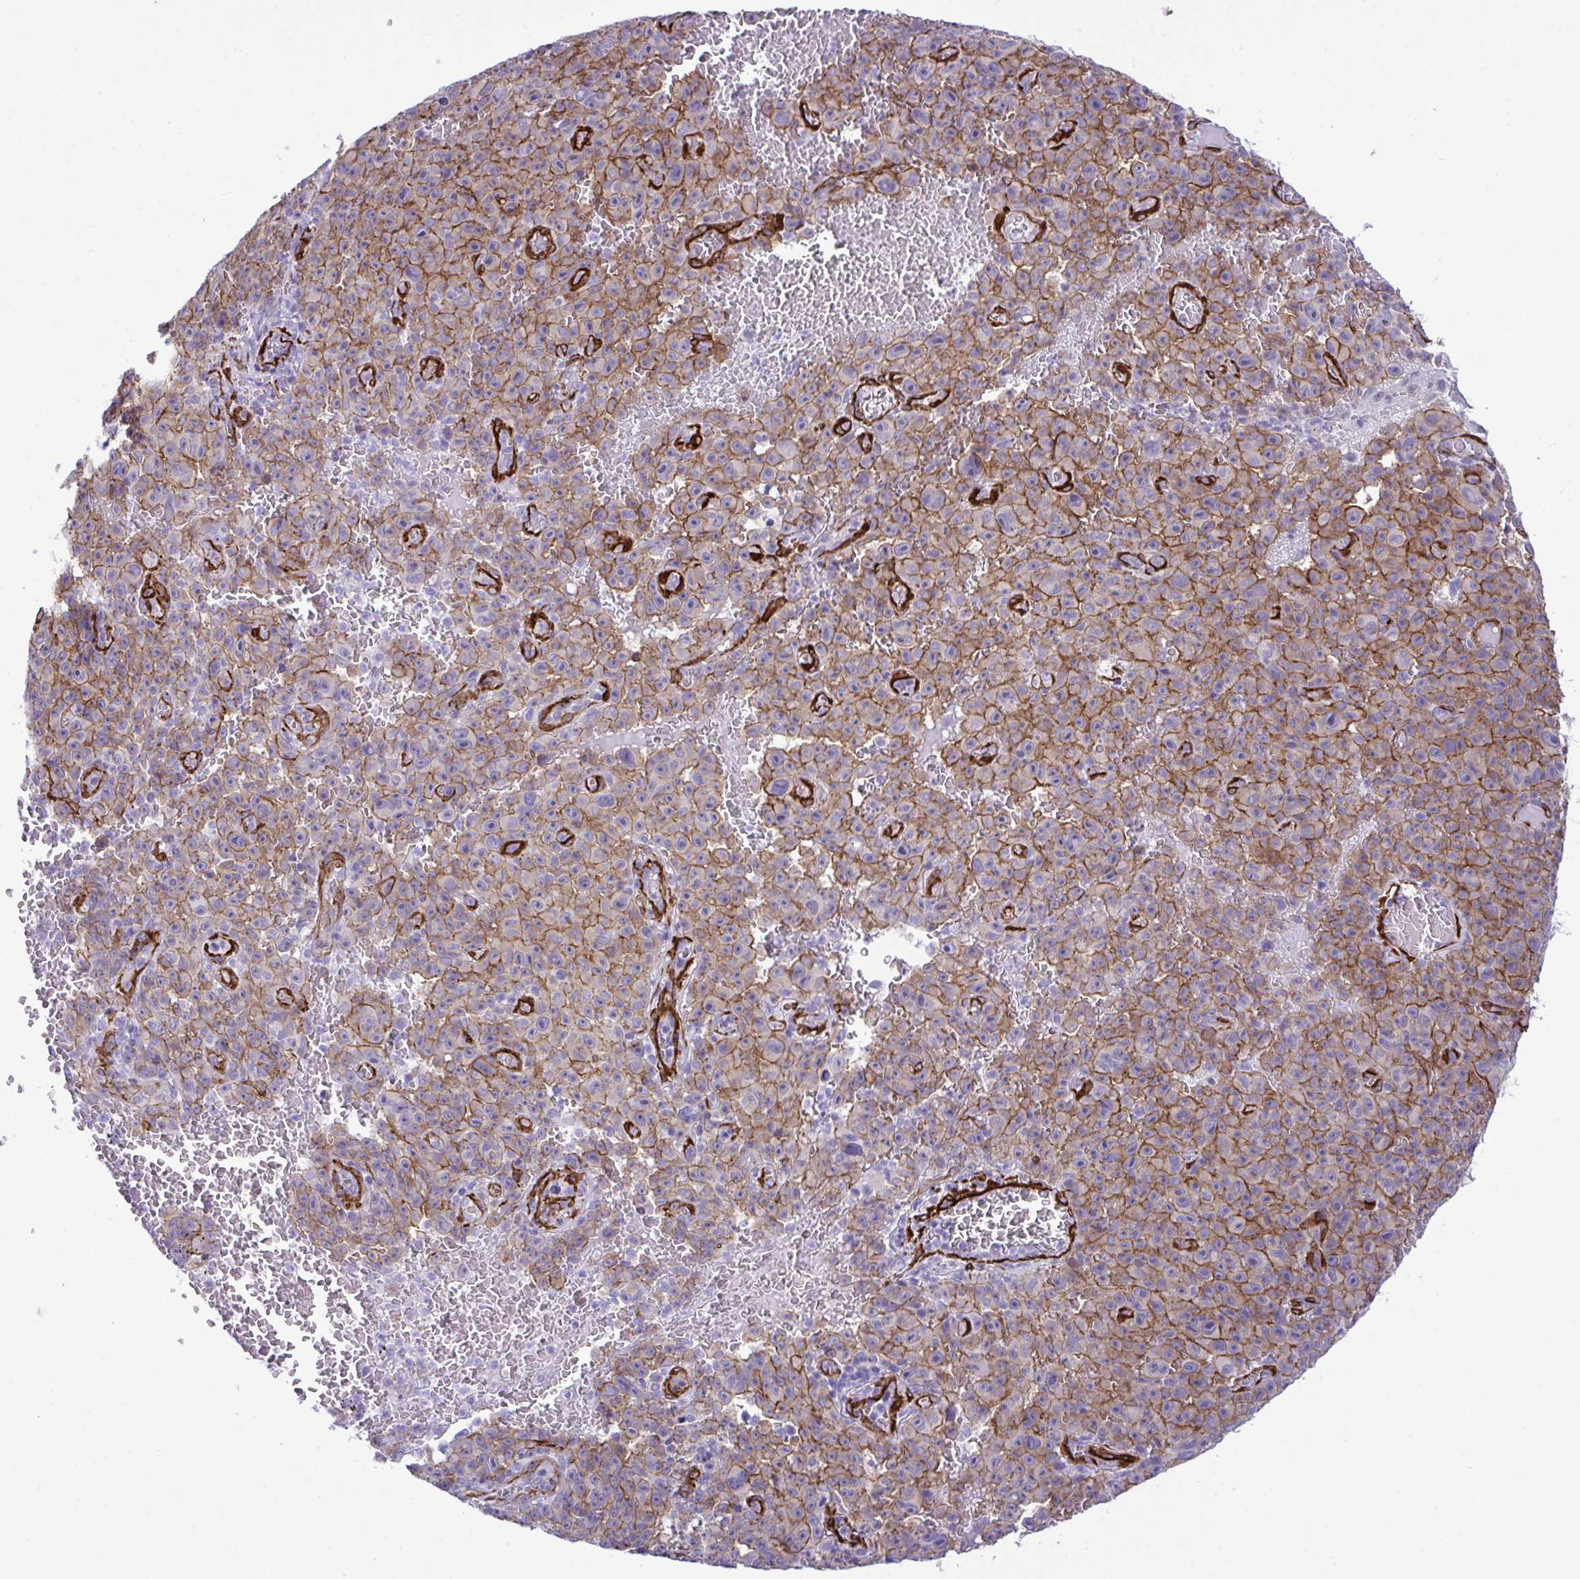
{"staining": {"intensity": "moderate", "quantity": ">75%", "location": "cytoplasmic/membranous"}, "tissue": "melanoma", "cell_type": "Tumor cells", "image_type": "cancer", "snomed": [{"axis": "morphology", "description": "Malignant melanoma, NOS"}, {"axis": "topography", "description": "Skin"}], "caption": "Immunohistochemical staining of malignant melanoma reveals medium levels of moderate cytoplasmic/membranous protein staining in approximately >75% of tumor cells.", "gene": "SYNPO2L", "patient": {"sex": "female", "age": 82}}